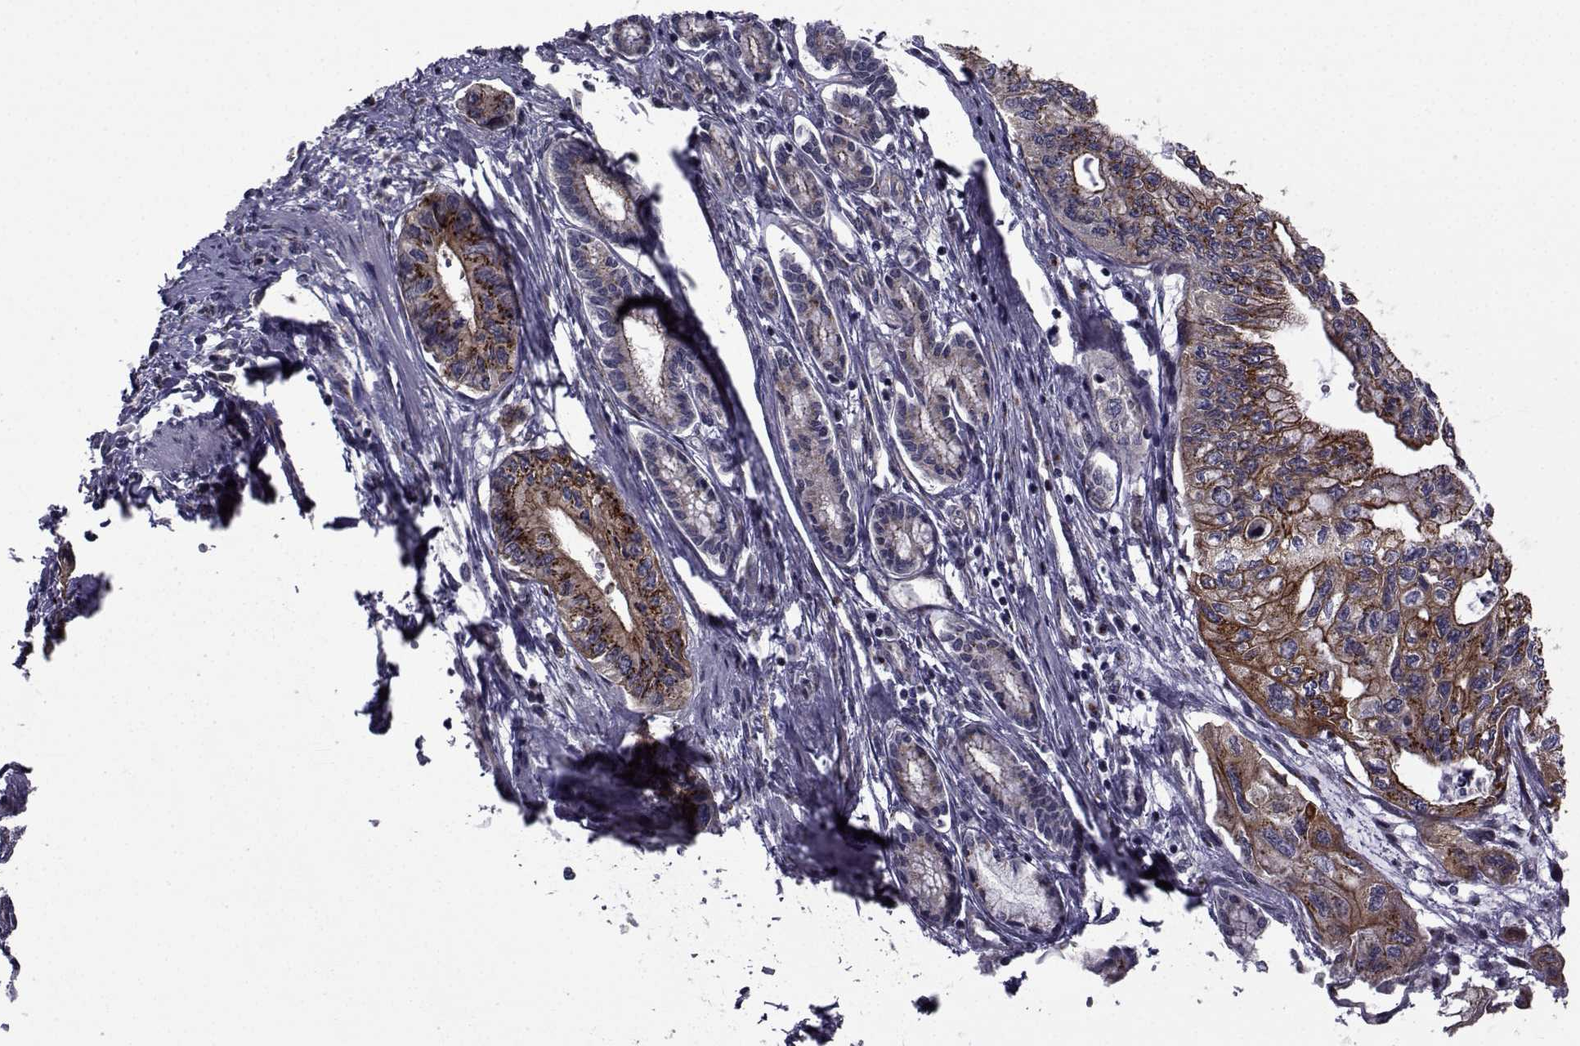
{"staining": {"intensity": "moderate", "quantity": "25%-75%", "location": "cytoplasmic/membranous"}, "tissue": "pancreatic cancer", "cell_type": "Tumor cells", "image_type": "cancer", "snomed": [{"axis": "morphology", "description": "Adenocarcinoma, NOS"}, {"axis": "topography", "description": "Pancreas"}], "caption": "Pancreatic cancer tissue exhibits moderate cytoplasmic/membranous staining in about 25%-75% of tumor cells", "gene": "ATP6V1C2", "patient": {"sex": "female", "age": 76}}